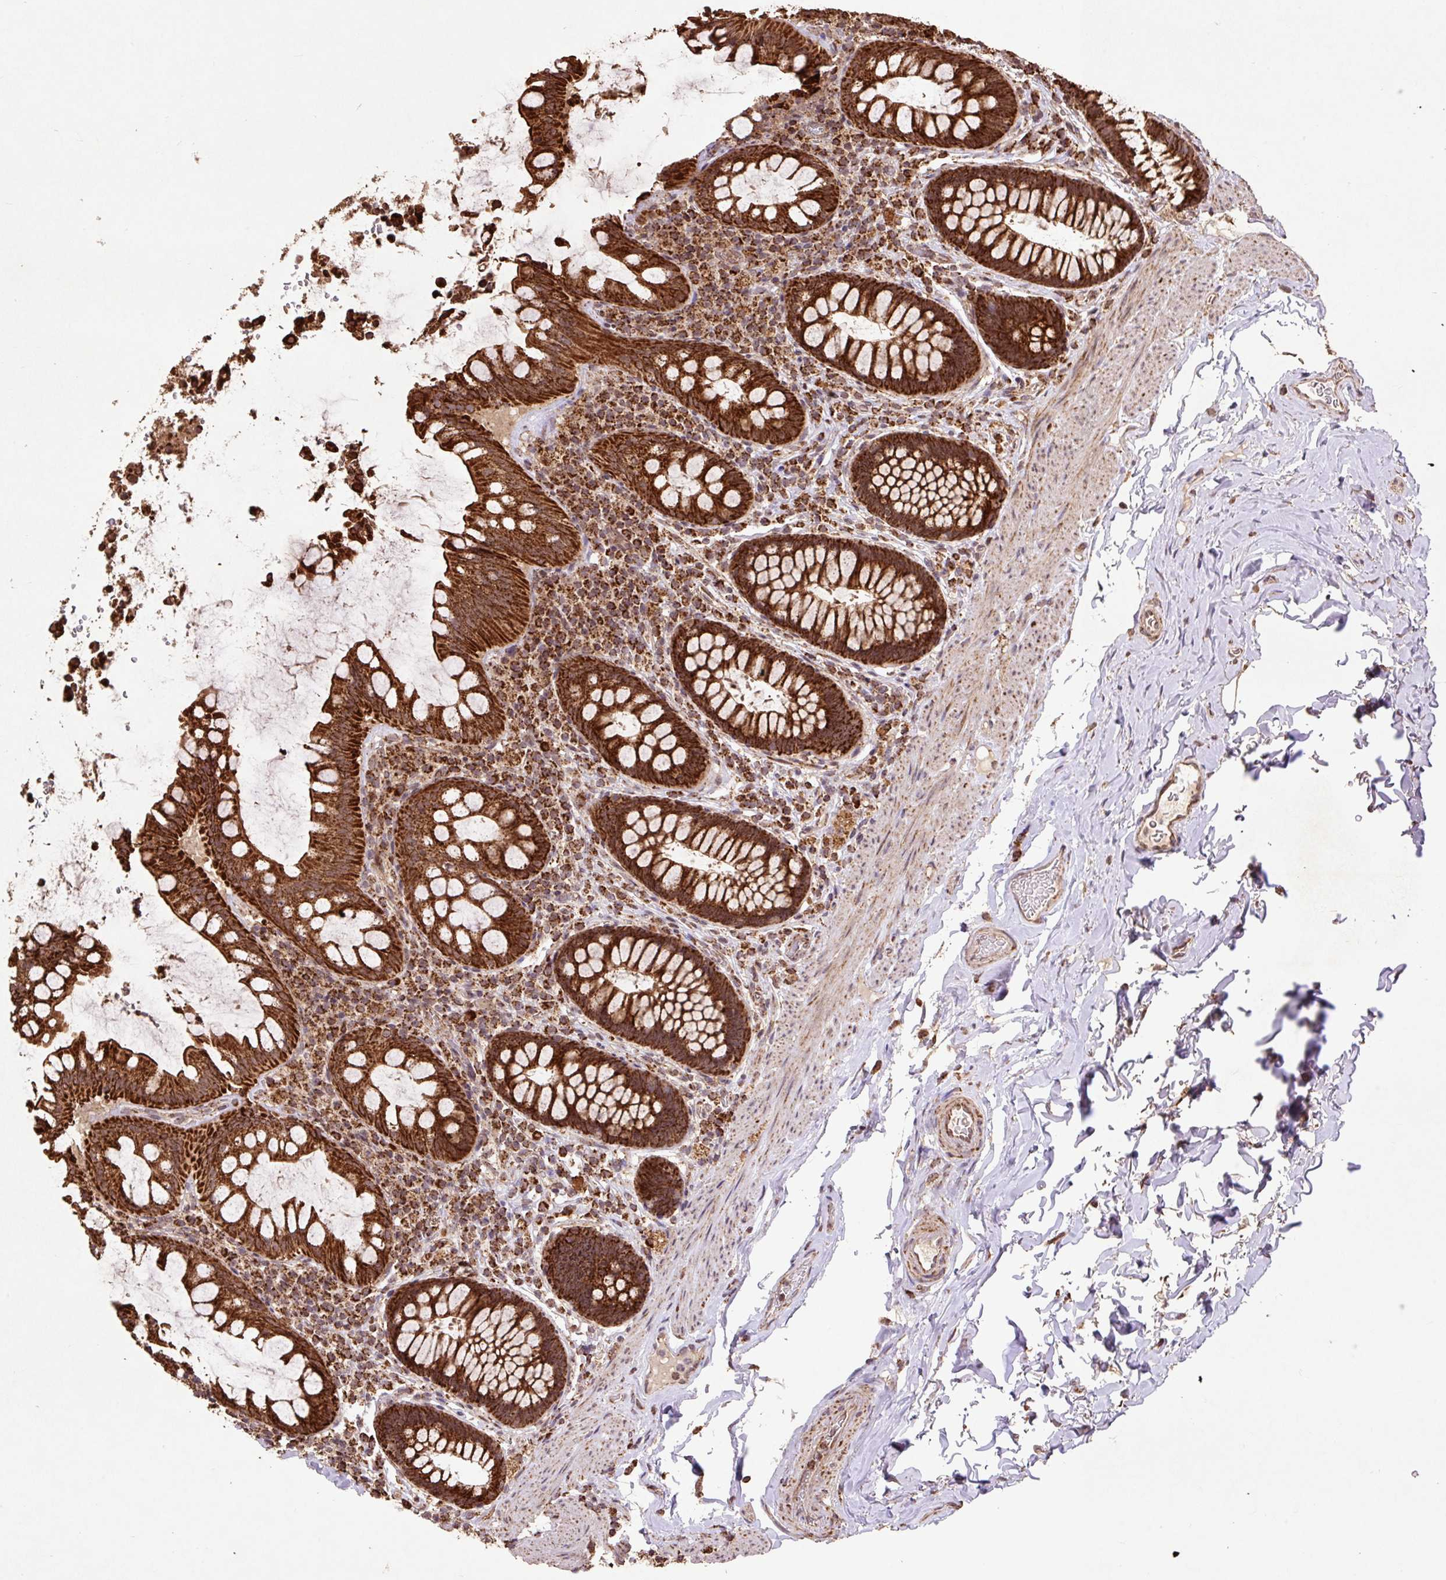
{"staining": {"intensity": "strong", "quantity": ">75%", "location": "cytoplasmic/membranous"}, "tissue": "rectum", "cell_type": "Glandular cells", "image_type": "normal", "snomed": [{"axis": "morphology", "description": "Normal tissue, NOS"}, {"axis": "topography", "description": "Rectum"}], "caption": "A high-resolution image shows IHC staining of unremarkable rectum, which shows strong cytoplasmic/membranous positivity in about >75% of glandular cells.", "gene": "ATP5F1A", "patient": {"sex": "female", "age": 69}}